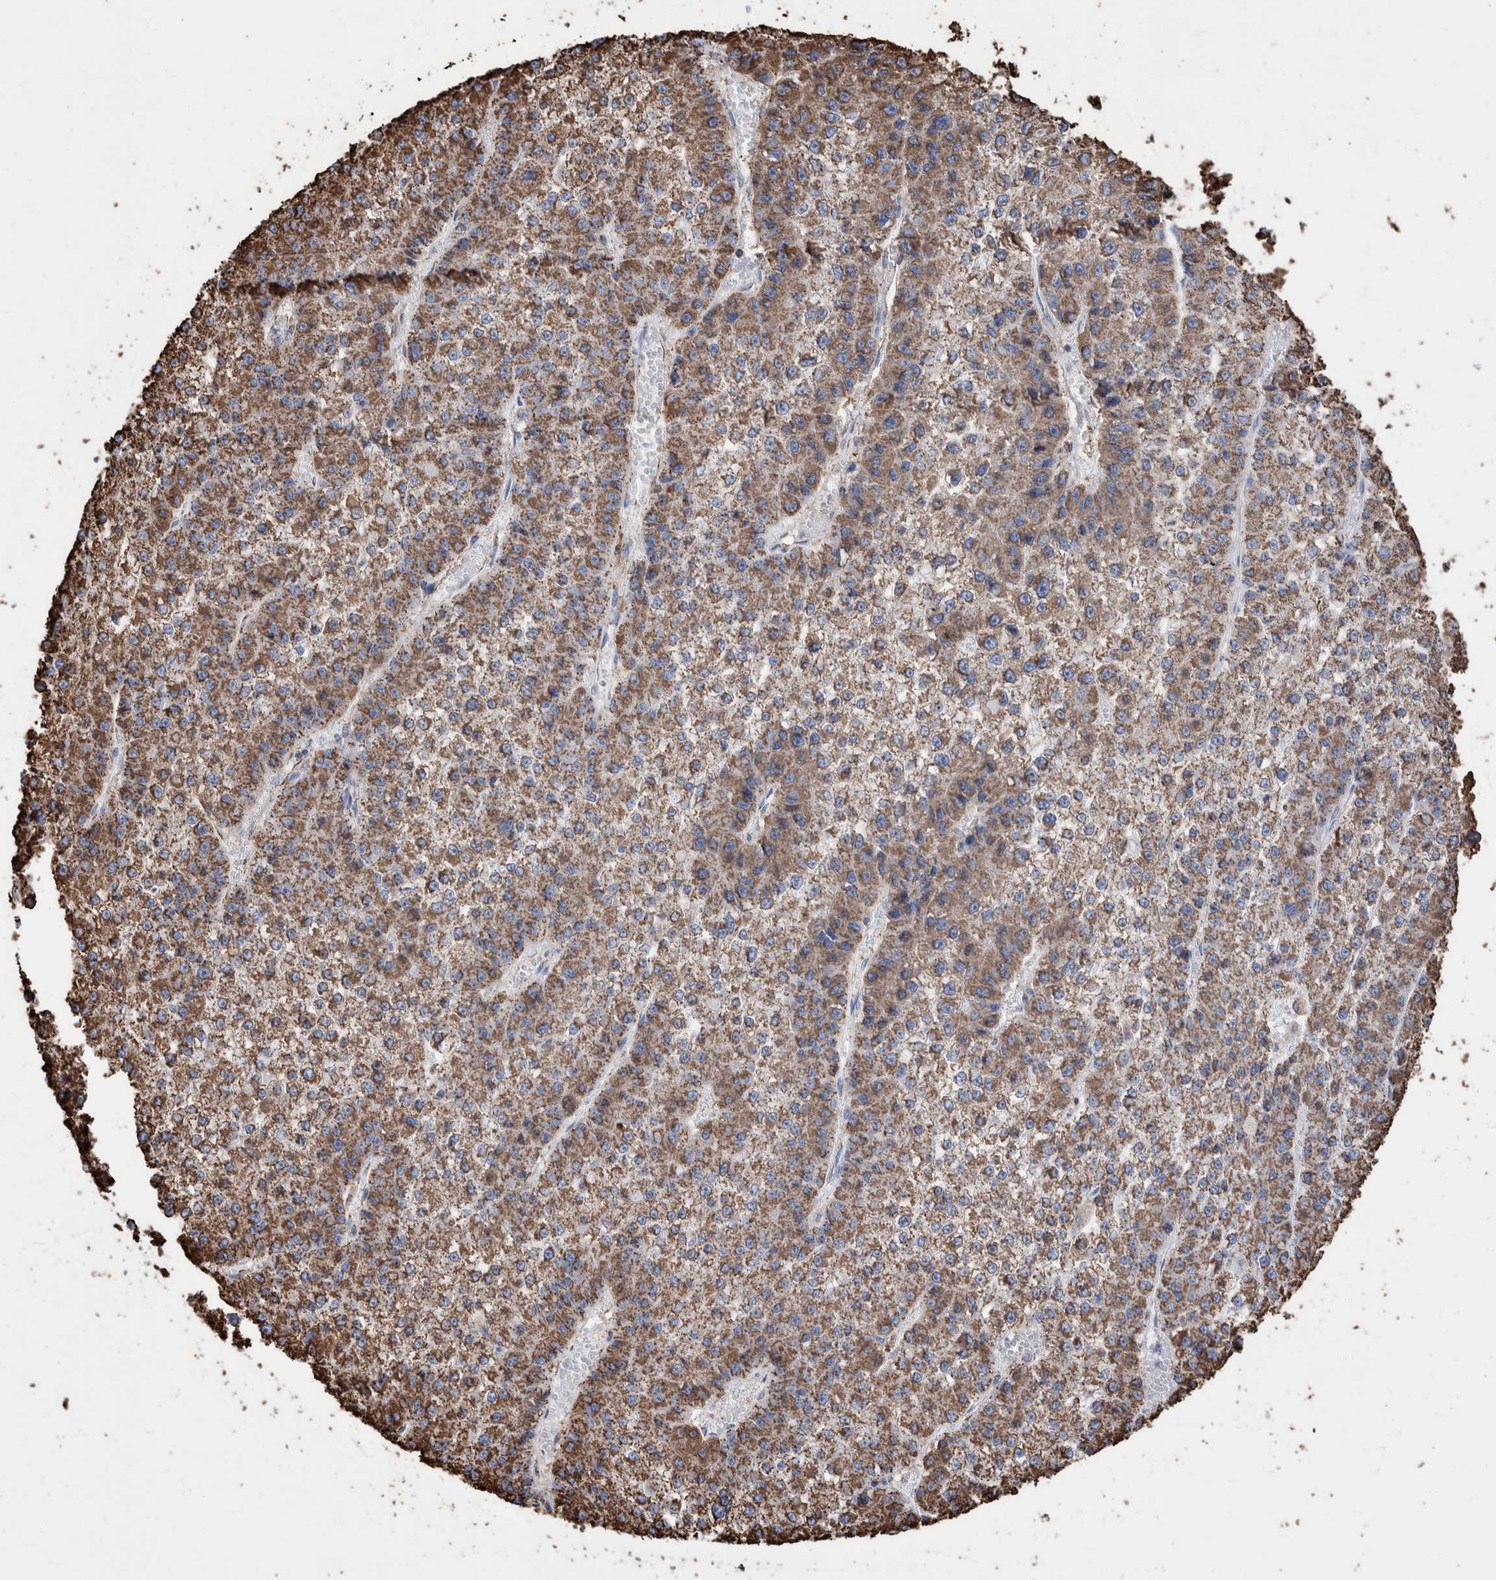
{"staining": {"intensity": "moderate", "quantity": ">75%", "location": "cytoplasmic/membranous"}, "tissue": "liver cancer", "cell_type": "Tumor cells", "image_type": "cancer", "snomed": [{"axis": "morphology", "description": "Carcinoma, Hepatocellular, NOS"}, {"axis": "topography", "description": "Liver"}], "caption": "Immunohistochemical staining of liver cancer (hepatocellular carcinoma) shows moderate cytoplasmic/membranous protein positivity in approximately >75% of tumor cells.", "gene": "VPS26C", "patient": {"sex": "female", "age": 73}}